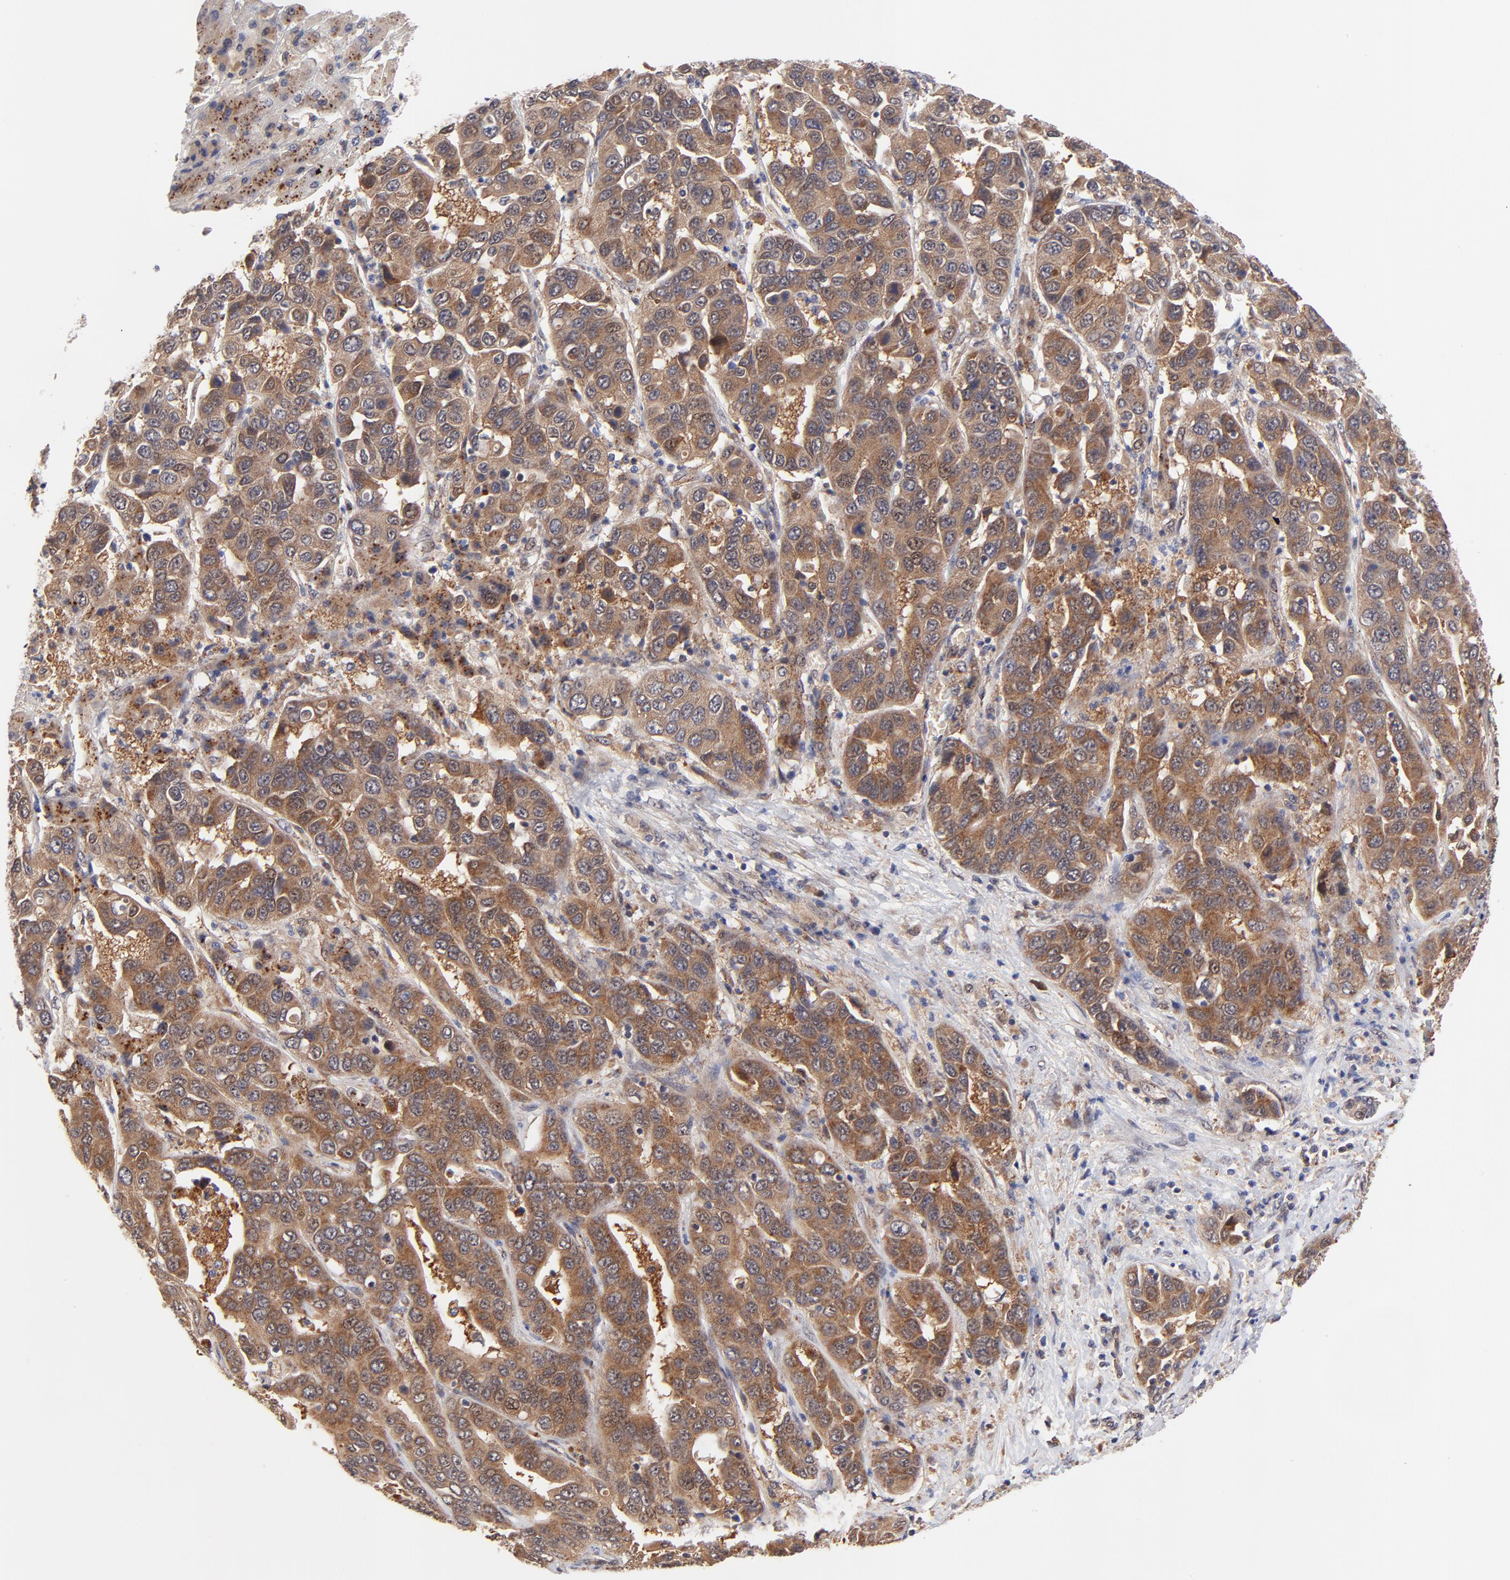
{"staining": {"intensity": "moderate", "quantity": ">75%", "location": "cytoplasmic/membranous"}, "tissue": "liver cancer", "cell_type": "Tumor cells", "image_type": "cancer", "snomed": [{"axis": "morphology", "description": "Cholangiocarcinoma"}, {"axis": "topography", "description": "Liver"}], "caption": "Immunohistochemical staining of liver cancer reveals medium levels of moderate cytoplasmic/membranous protein expression in approximately >75% of tumor cells. (DAB IHC with brightfield microscopy, high magnification).", "gene": "TXNL1", "patient": {"sex": "female", "age": 52}}